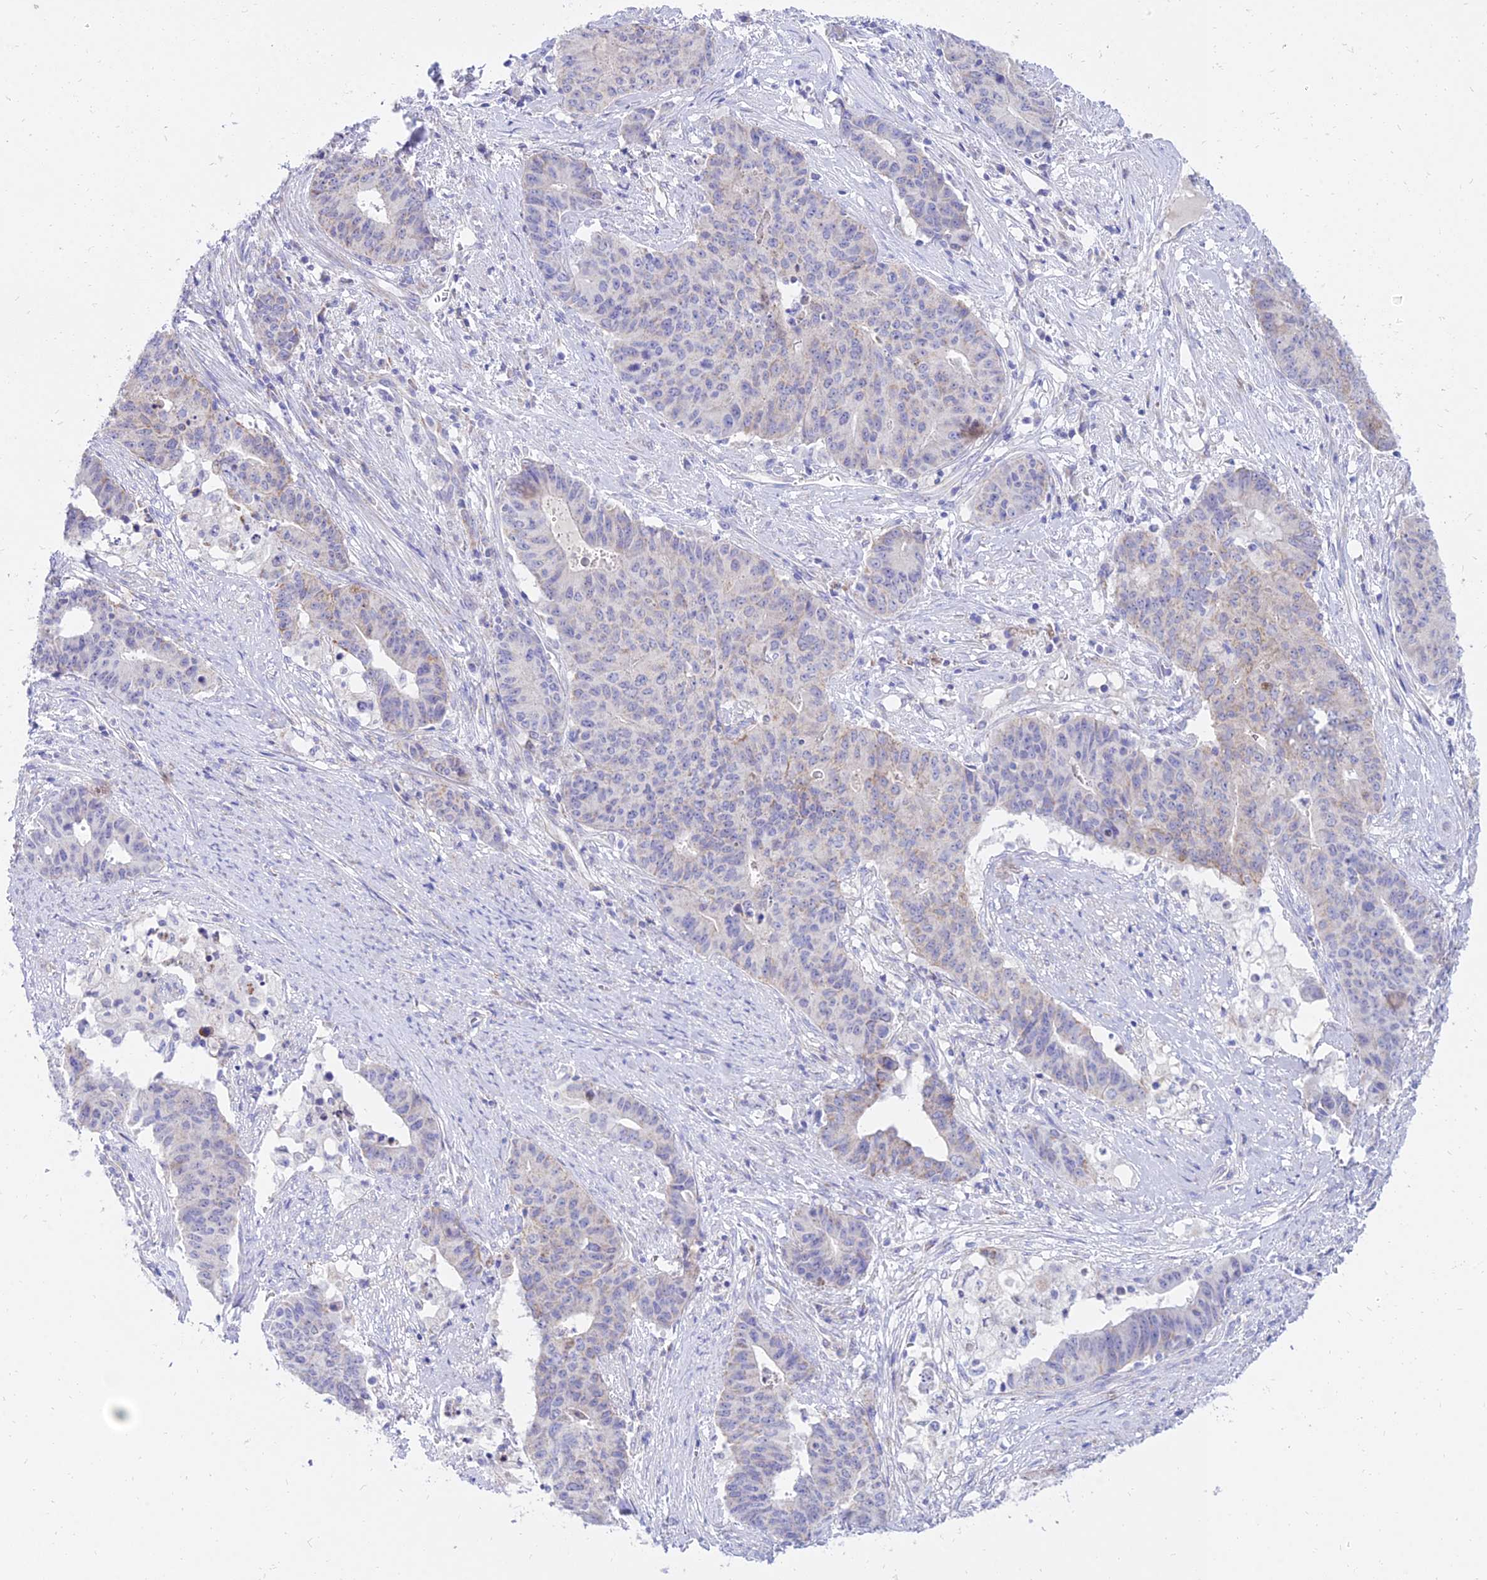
{"staining": {"intensity": "negative", "quantity": "none", "location": "none"}, "tissue": "endometrial cancer", "cell_type": "Tumor cells", "image_type": "cancer", "snomed": [{"axis": "morphology", "description": "Adenocarcinoma, NOS"}, {"axis": "topography", "description": "Endometrium"}], "caption": "Protein analysis of endometrial cancer demonstrates no significant positivity in tumor cells.", "gene": "PKN3", "patient": {"sex": "female", "age": 59}}